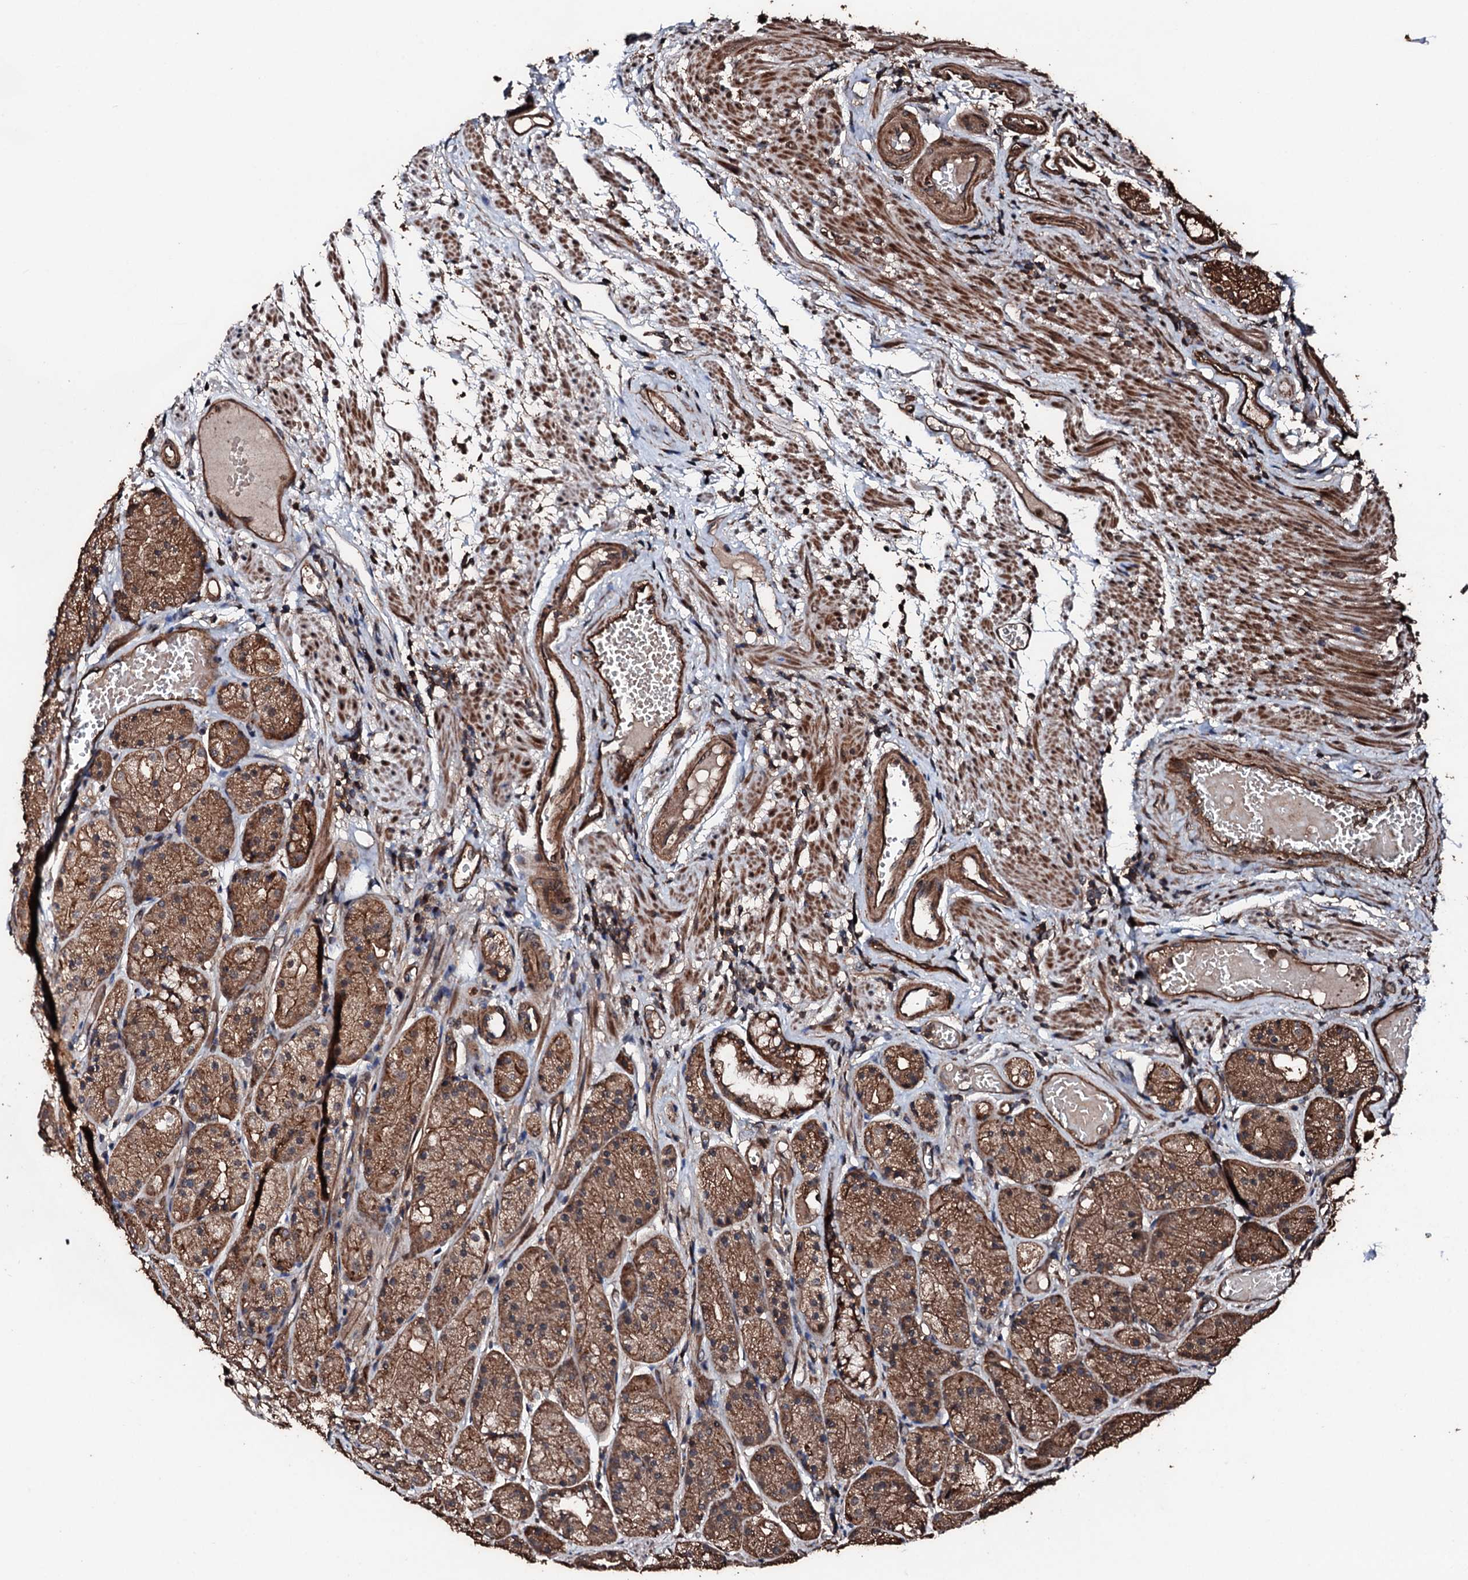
{"staining": {"intensity": "strong", "quantity": ">75%", "location": "cytoplasmic/membranous"}, "tissue": "stomach", "cell_type": "Glandular cells", "image_type": "normal", "snomed": [{"axis": "morphology", "description": "Normal tissue, NOS"}, {"axis": "topography", "description": "Stomach, upper"}], "caption": "Immunohistochemistry (DAB (3,3'-diaminobenzidine)) staining of normal stomach demonstrates strong cytoplasmic/membranous protein expression in about >75% of glandular cells.", "gene": "KIF18A", "patient": {"sex": "male", "age": 72}}